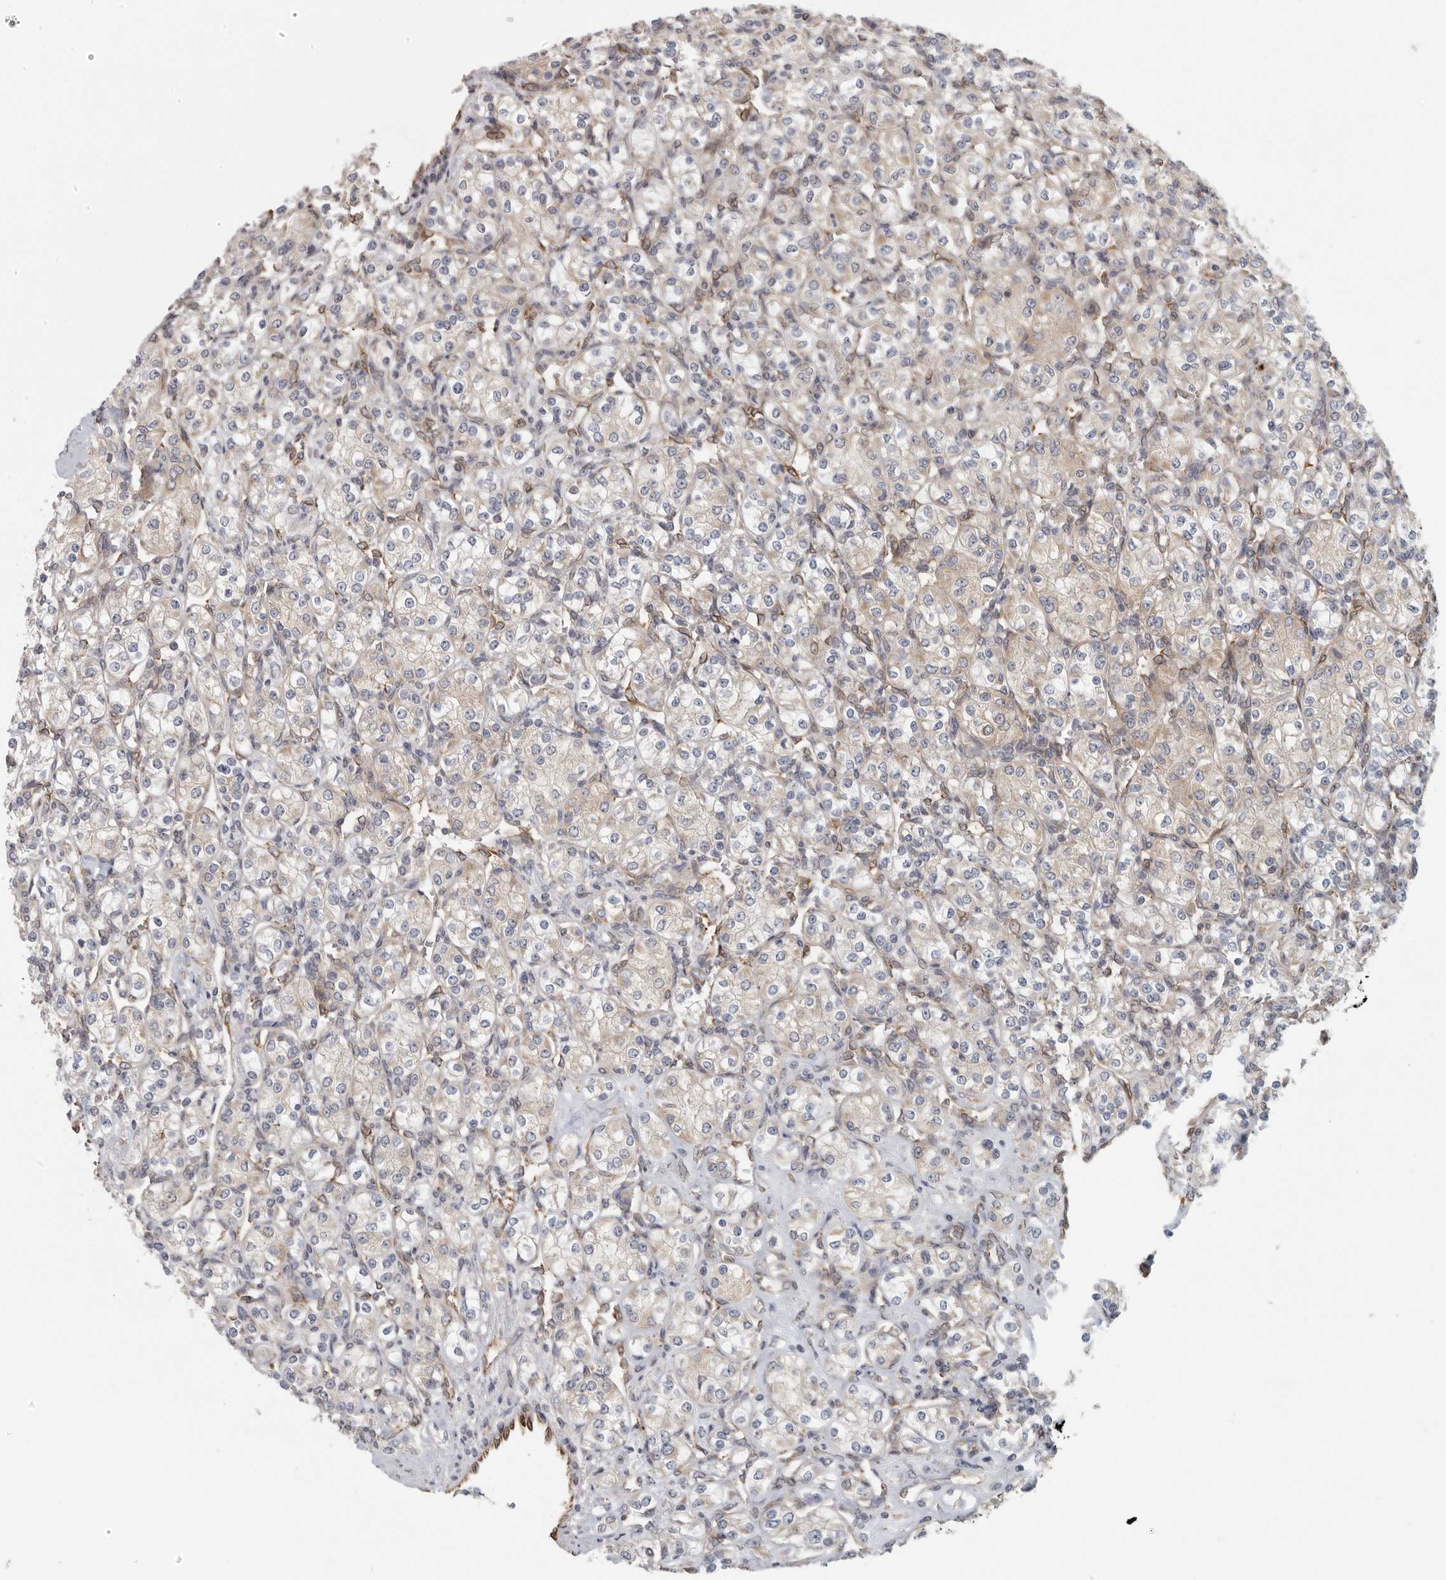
{"staining": {"intensity": "weak", "quantity": "25%-75%", "location": "cytoplasmic/membranous"}, "tissue": "renal cancer", "cell_type": "Tumor cells", "image_type": "cancer", "snomed": [{"axis": "morphology", "description": "Adenocarcinoma, NOS"}, {"axis": "topography", "description": "Kidney"}], "caption": "This histopathology image exhibits immunohistochemistry (IHC) staining of adenocarcinoma (renal), with low weak cytoplasmic/membranous expression in approximately 25%-75% of tumor cells.", "gene": "BCAP29", "patient": {"sex": "male", "age": 77}}